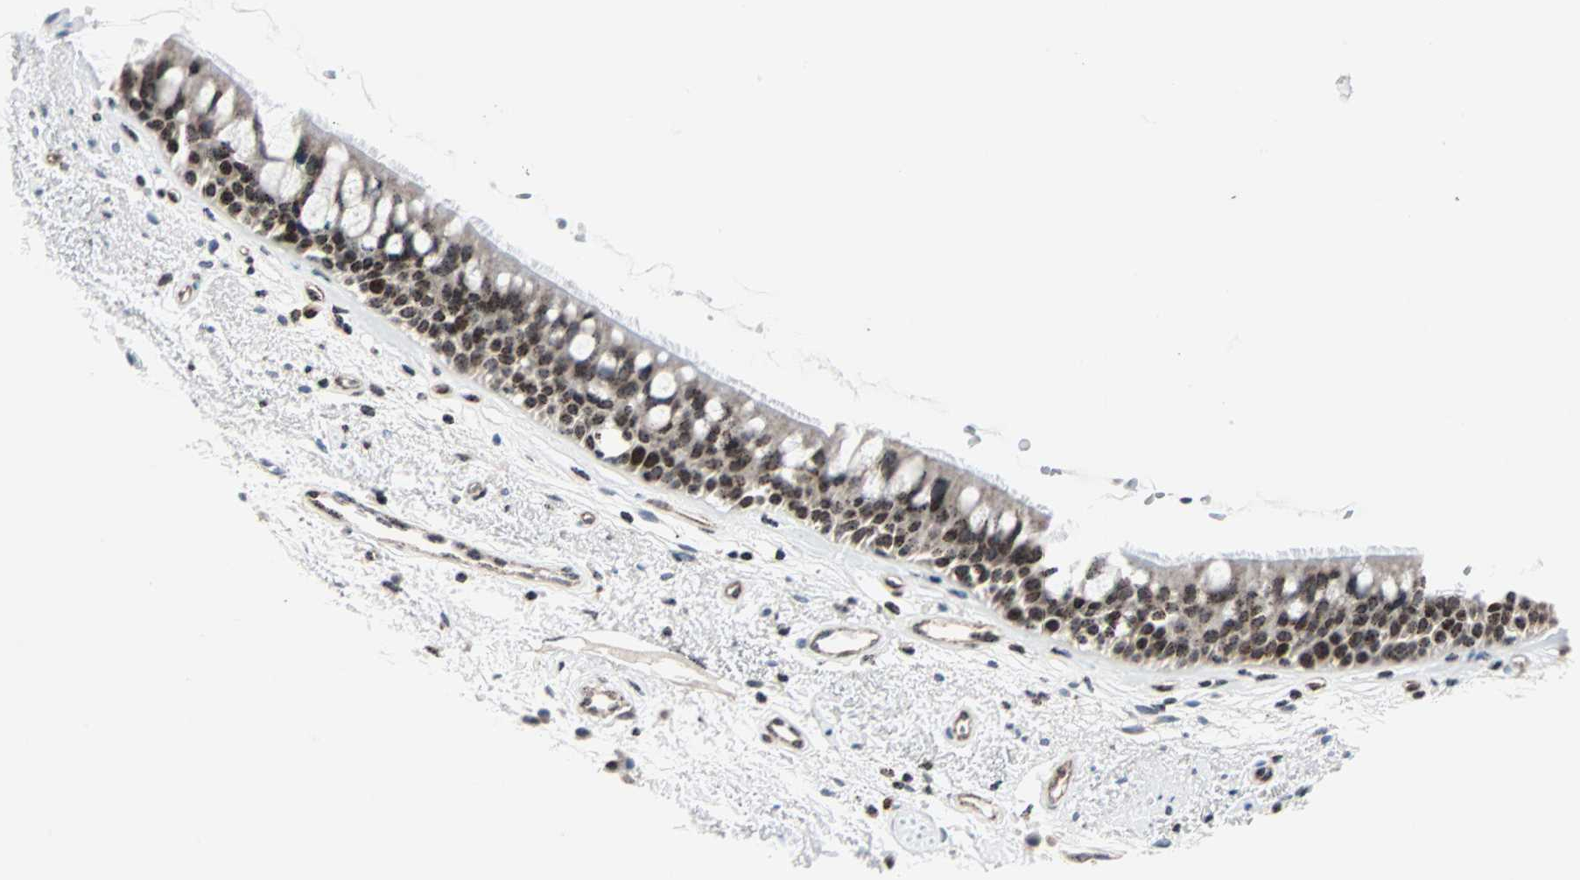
{"staining": {"intensity": "moderate", "quantity": ">75%", "location": "cytoplasmic/membranous,nuclear"}, "tissue": "bronchus", "cell_type": "Respiratory epithelial cells", "image_type": "normal", "snomed": [{"axis": "morphology", "description": "Normal tissue, NOS"}, {"axis": "topography", "description": "Bronchus"}], "caption": "Brown immunohistochemical staining in normal bronchus exhibits moderate cytoplasmic/membranous,nuclear positivity in approximately >75% of respiratory epithelial cells.", "gene": "CENPA", "patient": {"sex": "female", "age": 54}}